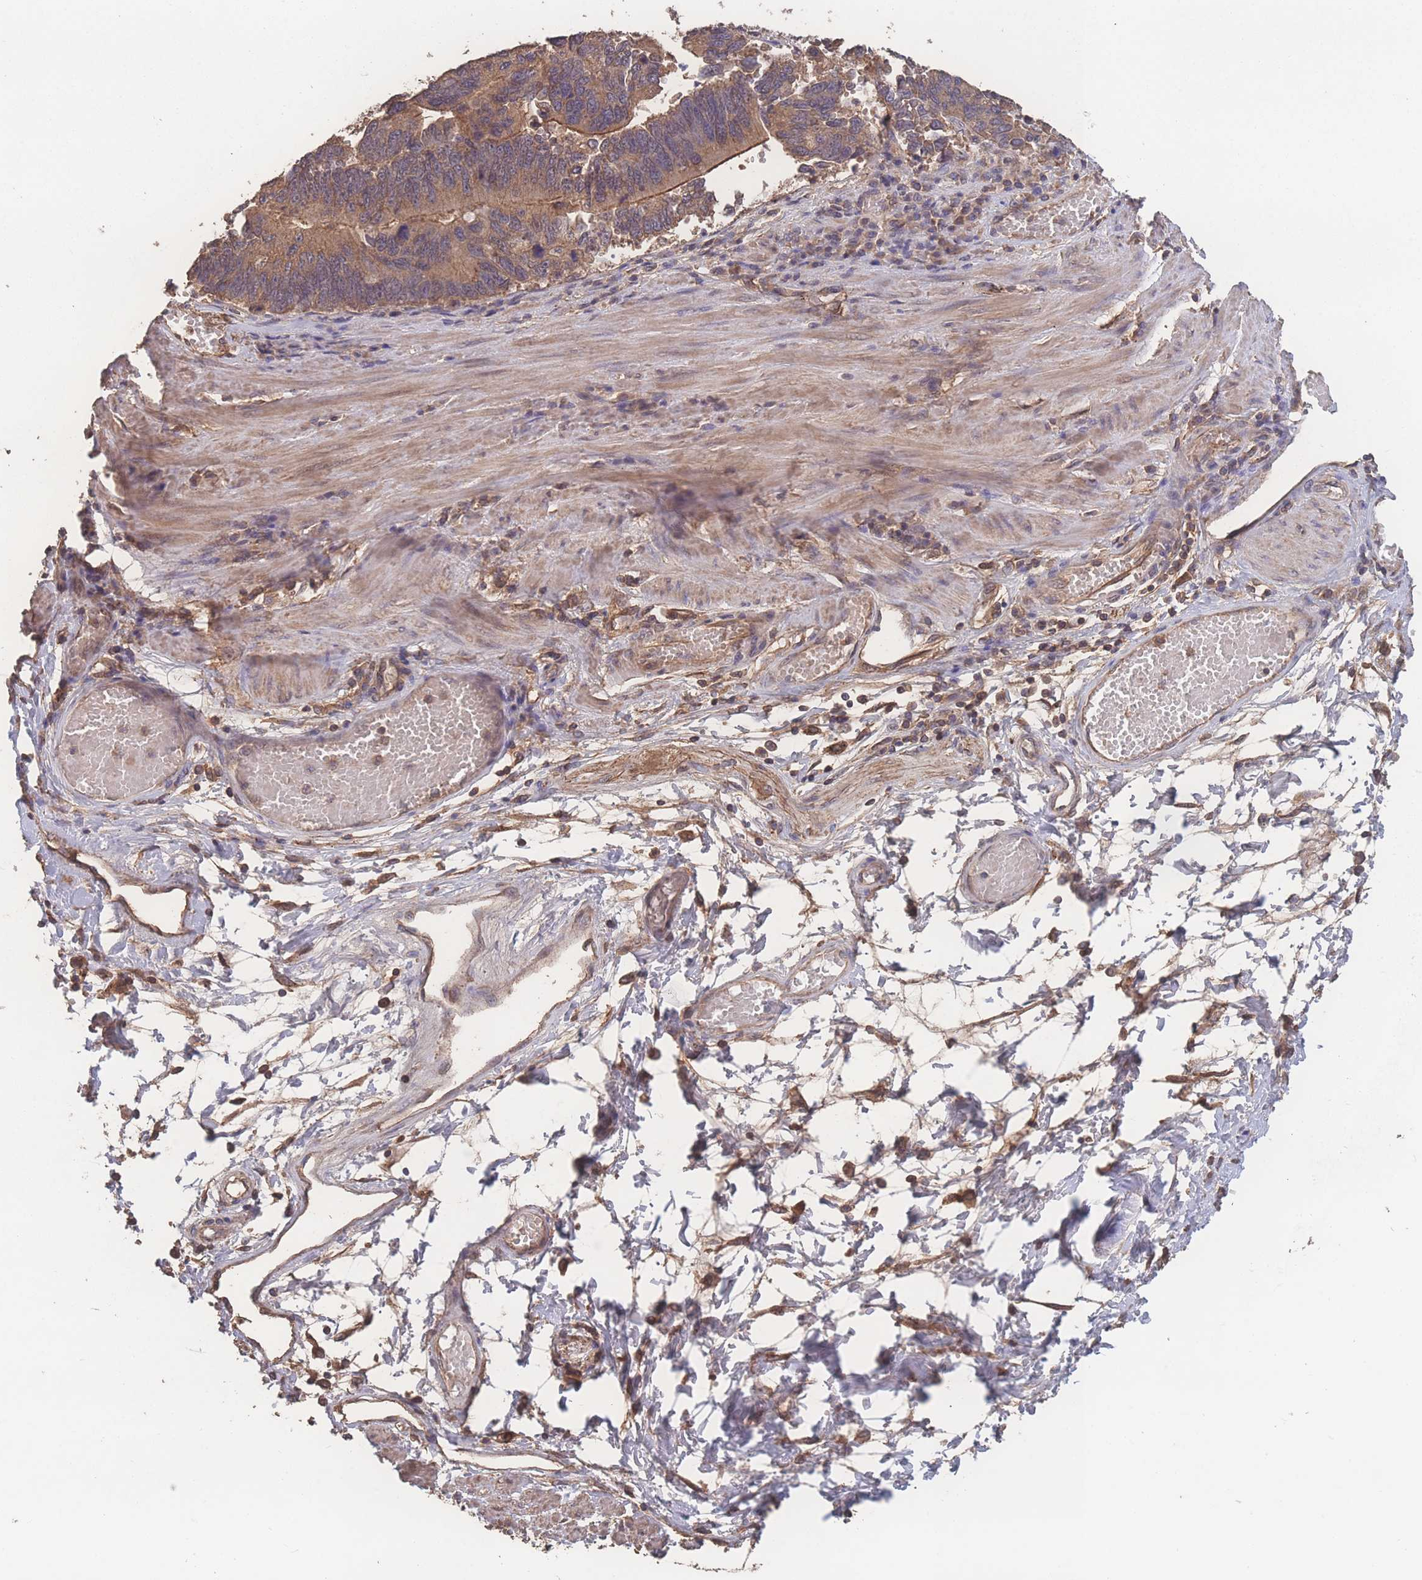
{"staining": {"intensity": "moderate", "quantity": ">75%", "location": "cytoplasmic/membranous"}, "tissue": "stomach cancer", "cell_type": "Tumor cells", "image_type": "cancer", "snomed": [{"axis": "morphology", "description": "Adenocarcinoma, NOS"}, {"axis": "topography", "description": "Stomach"}], "caption": "Approximately >75% of tumor cells in adenocarcinoma (stomach) exhibit moderate cytoplasmic/membranous protein positivity as visualized by brown immunohistochemical staining.", "gene": "ATXN10", "patient": {"sex": "male", "age": 59}}